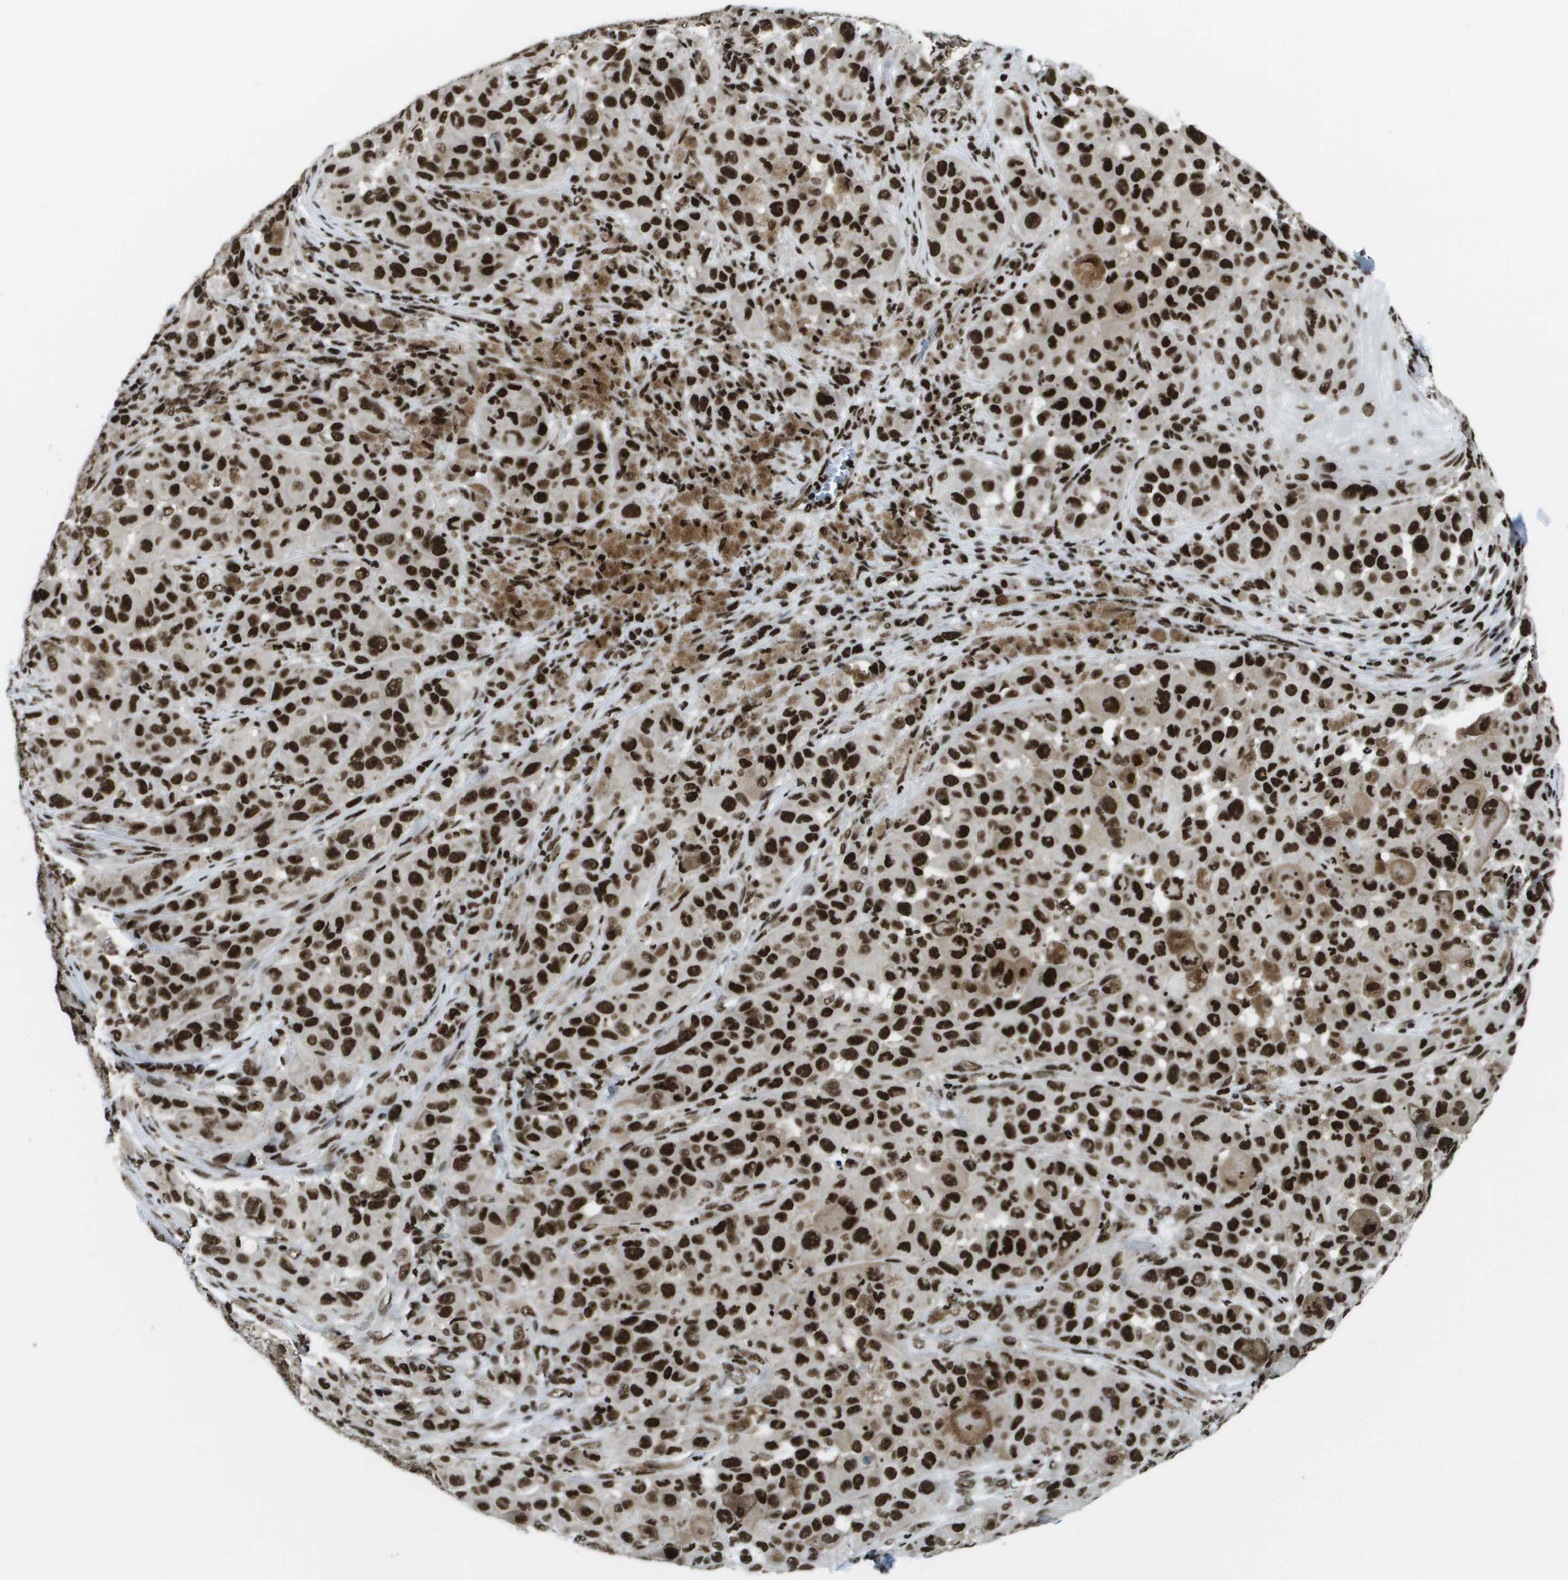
{"staining": {"intensity": "strong", "quantity": ">75%", "location": "nuclear"}, "tissue": "melanoma", "cell_type": "Tumor cells", "image_type": "cancer", "snomed": [{"axis": "morphology", "description": "Malignant melanoma, NOS"}, {"axis": "topography", "description": "Skin"}], "caption": "The image reveals staining of malignant melanoma, revealing strong nuclear protein staining (brown color) within tumor cells. (brown staining indicates protein expression, while blue staining denotes nuclei).", "gene": "GLYR1", "patient": {"sex": "male", "age": 96}}